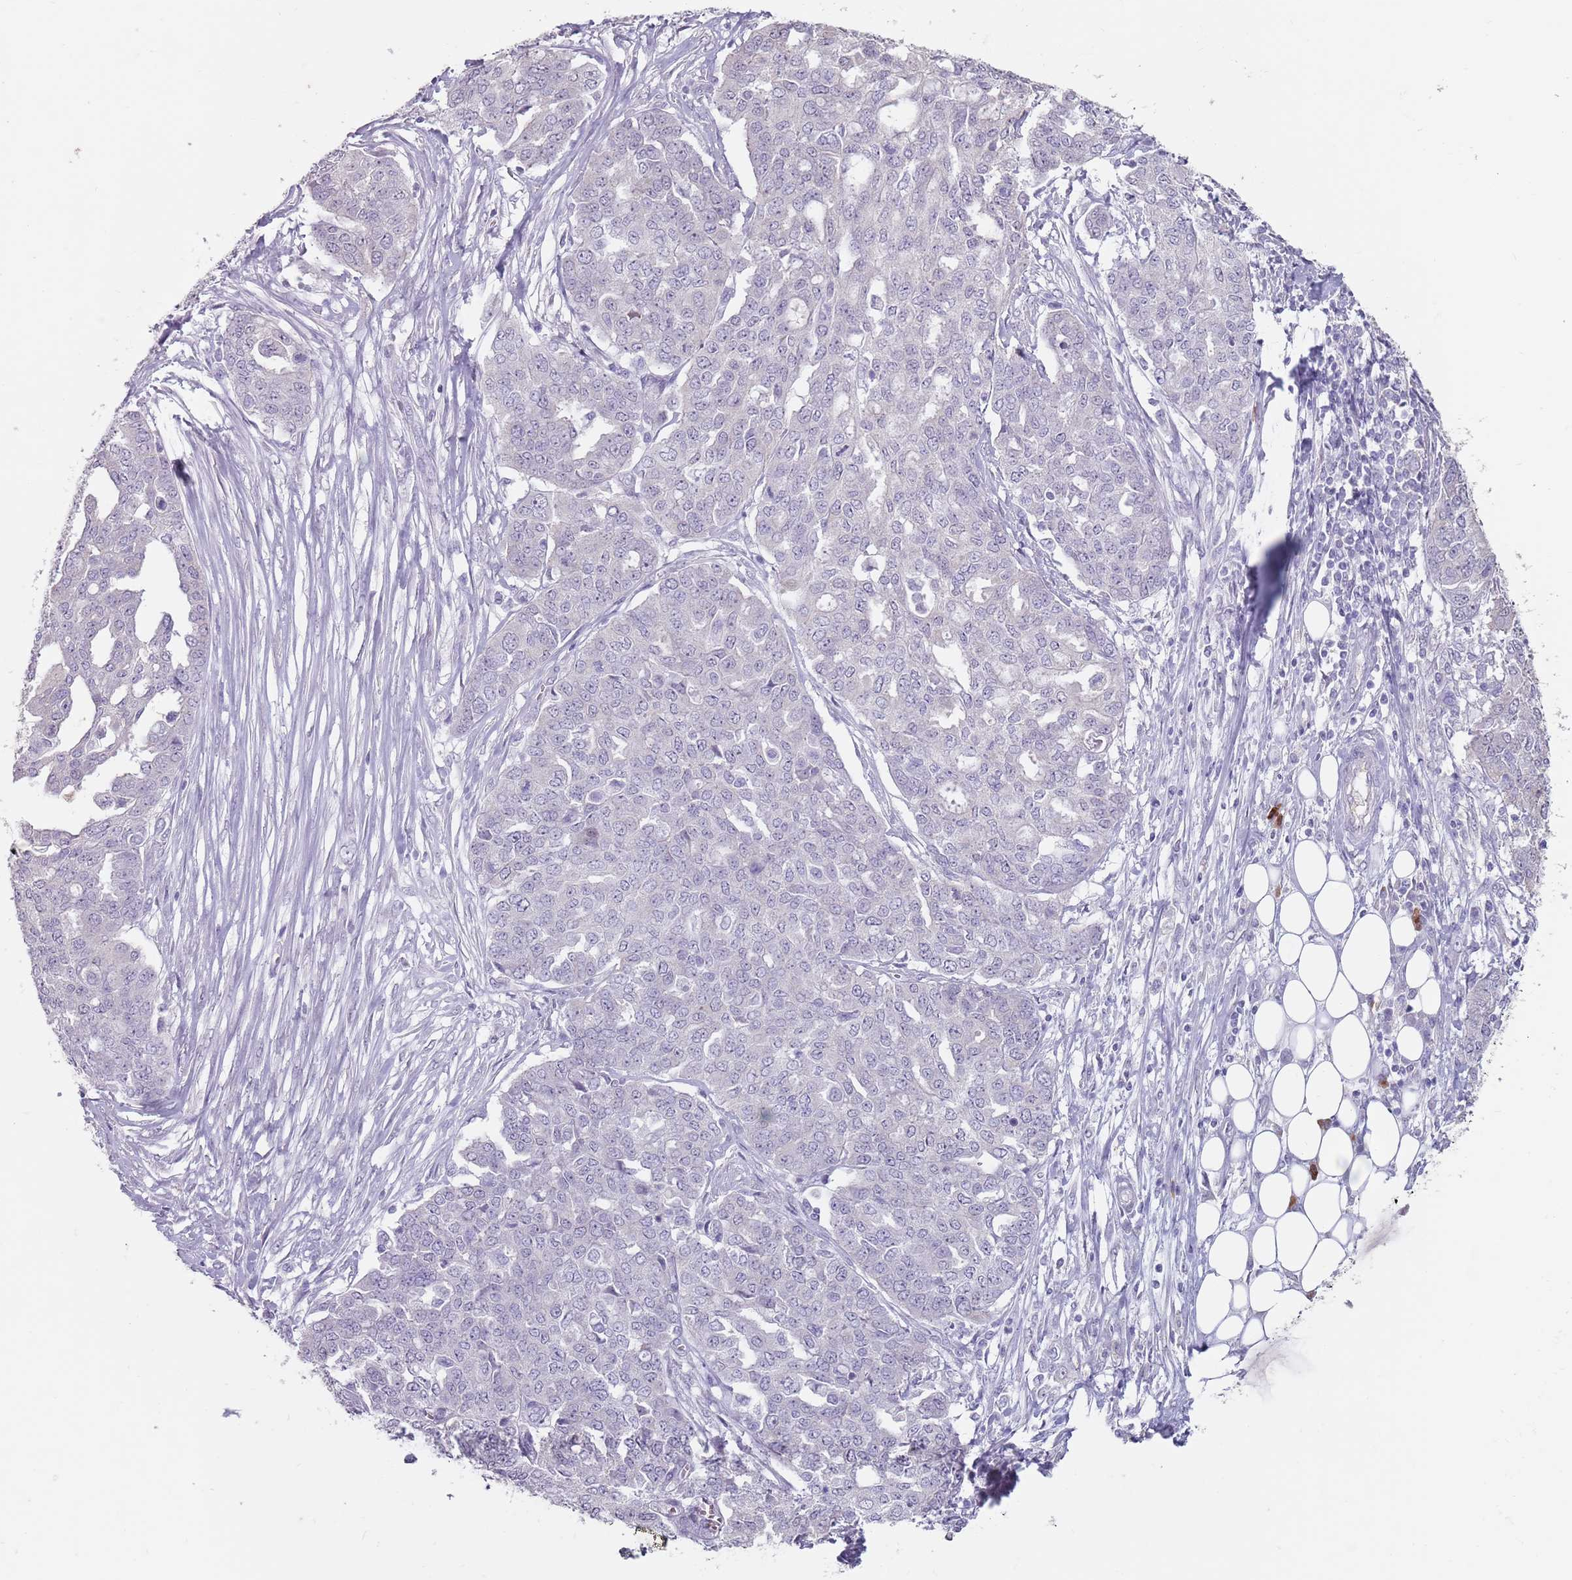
{"staining": {"intensity": "negative", "quantity": "none", "location": "none"}, "tissue": "ovarian cancer", "cell_type": "Tumor cells", "image_type": "cancer", "snomed": [{"axis": "morphology", "description": "Cystadenocarcinoma, serous, NOS"}, {"axis": "topography", "description": "Soft tissue"}, {"axis": "topography", "description": "Ovary"}], "caption": "The histopathology image shows no staining of tumor cells in ovarian cancer. (DAB (3,3'-diaminobenzidine) IHC, high magnification).", "gene": "STYK1", "patient": {"sex": "female", "age": 57}}